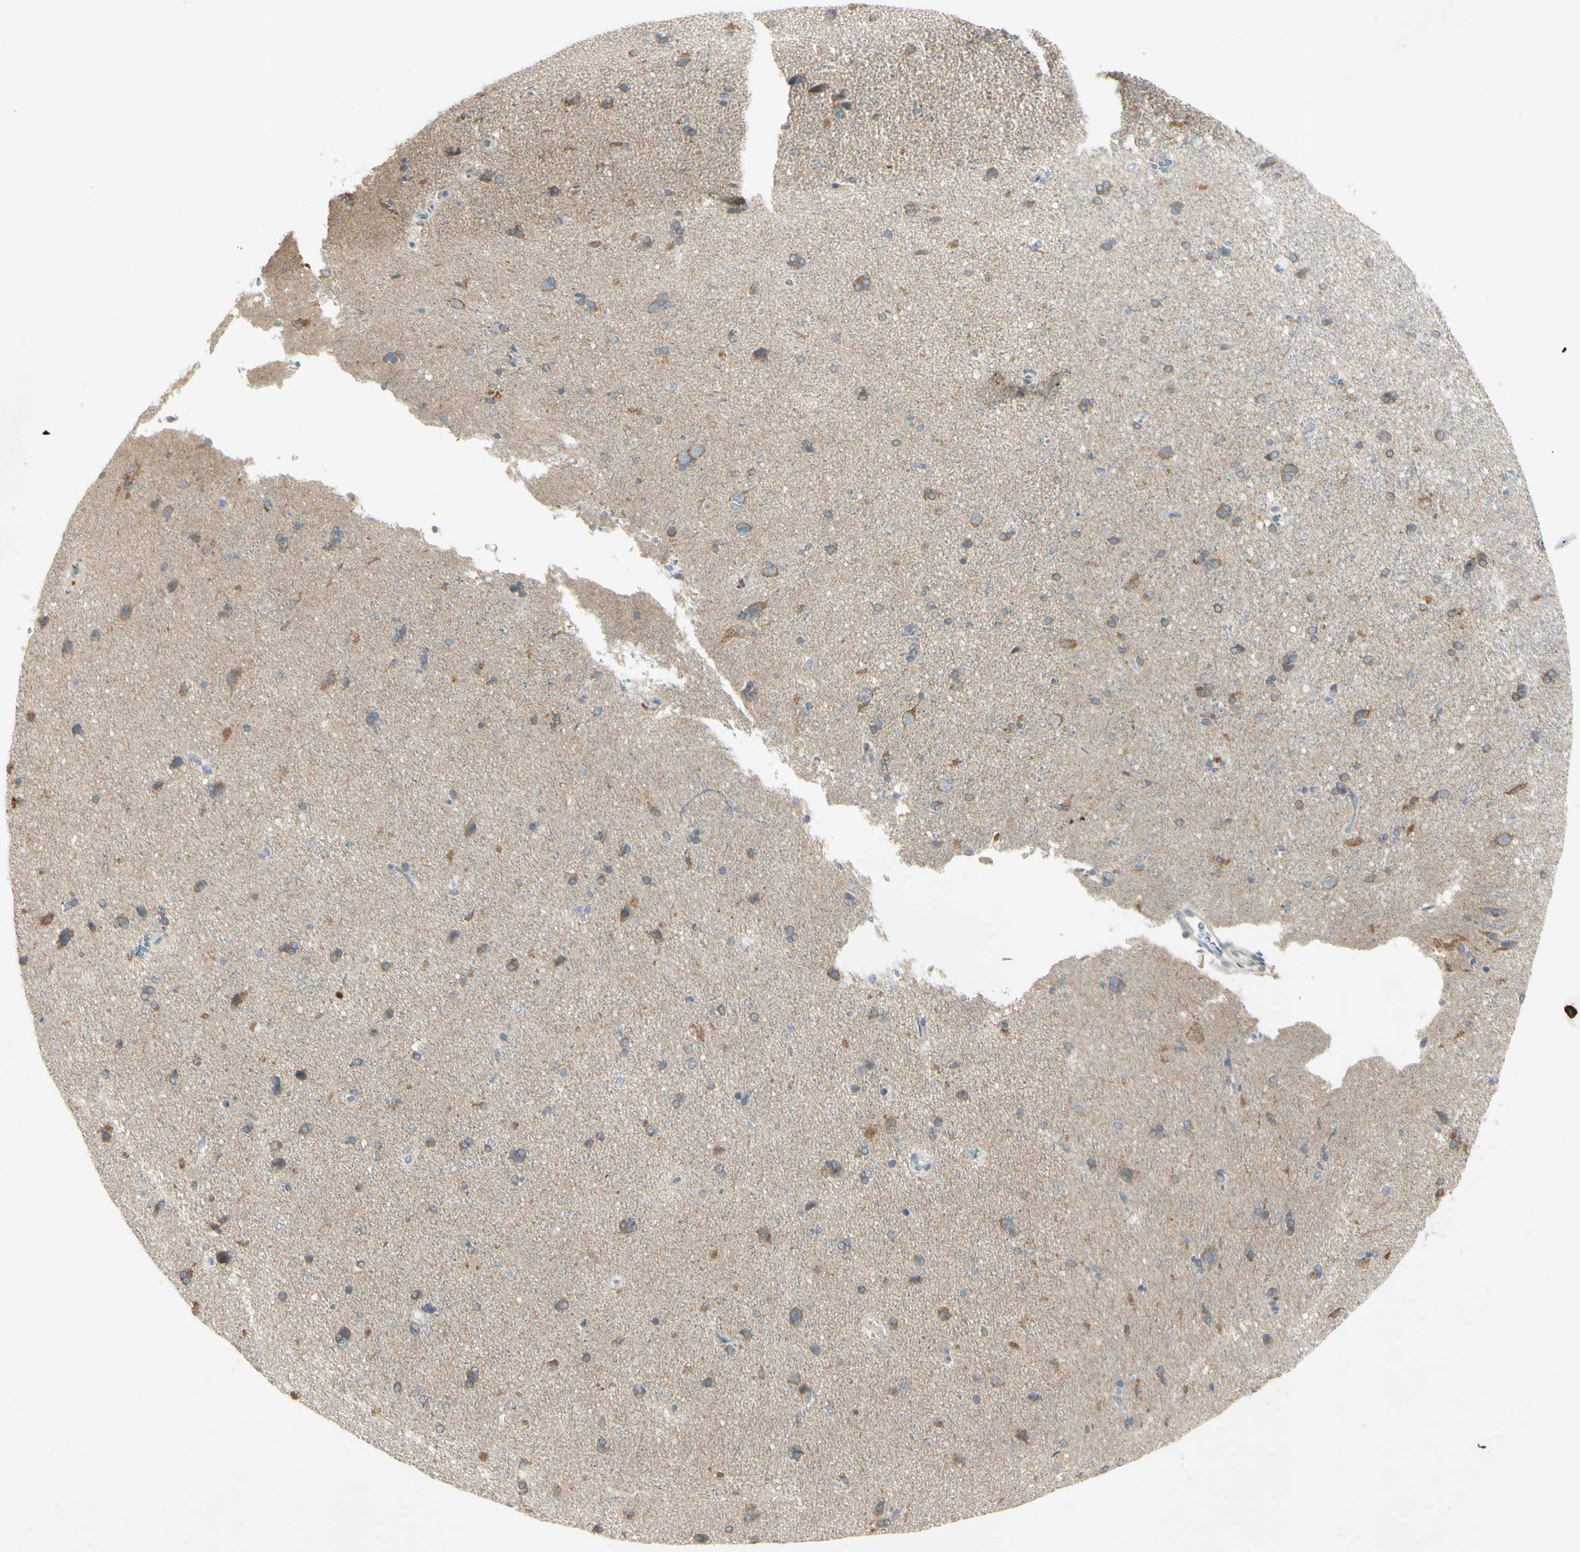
{"staining": {"intensity": "negative", "quantity": "none", "location": "none"}, "tissue": "cerebral cortex", "cell_type": "Endothelial cells", "image_type": "normal", "snomed": [{"axis": "morphology", "description": "Normal tissue, NOS"}, {"axis": "topography", "description": "Cerebral cortex"}], "caption": "Human cerebral cortex stained for a protein using immunohistochemistry (IHC) displays no positivity in endothelial cells.", "gene": "AATK", "patient": {"sex": "male", "age": 62}}